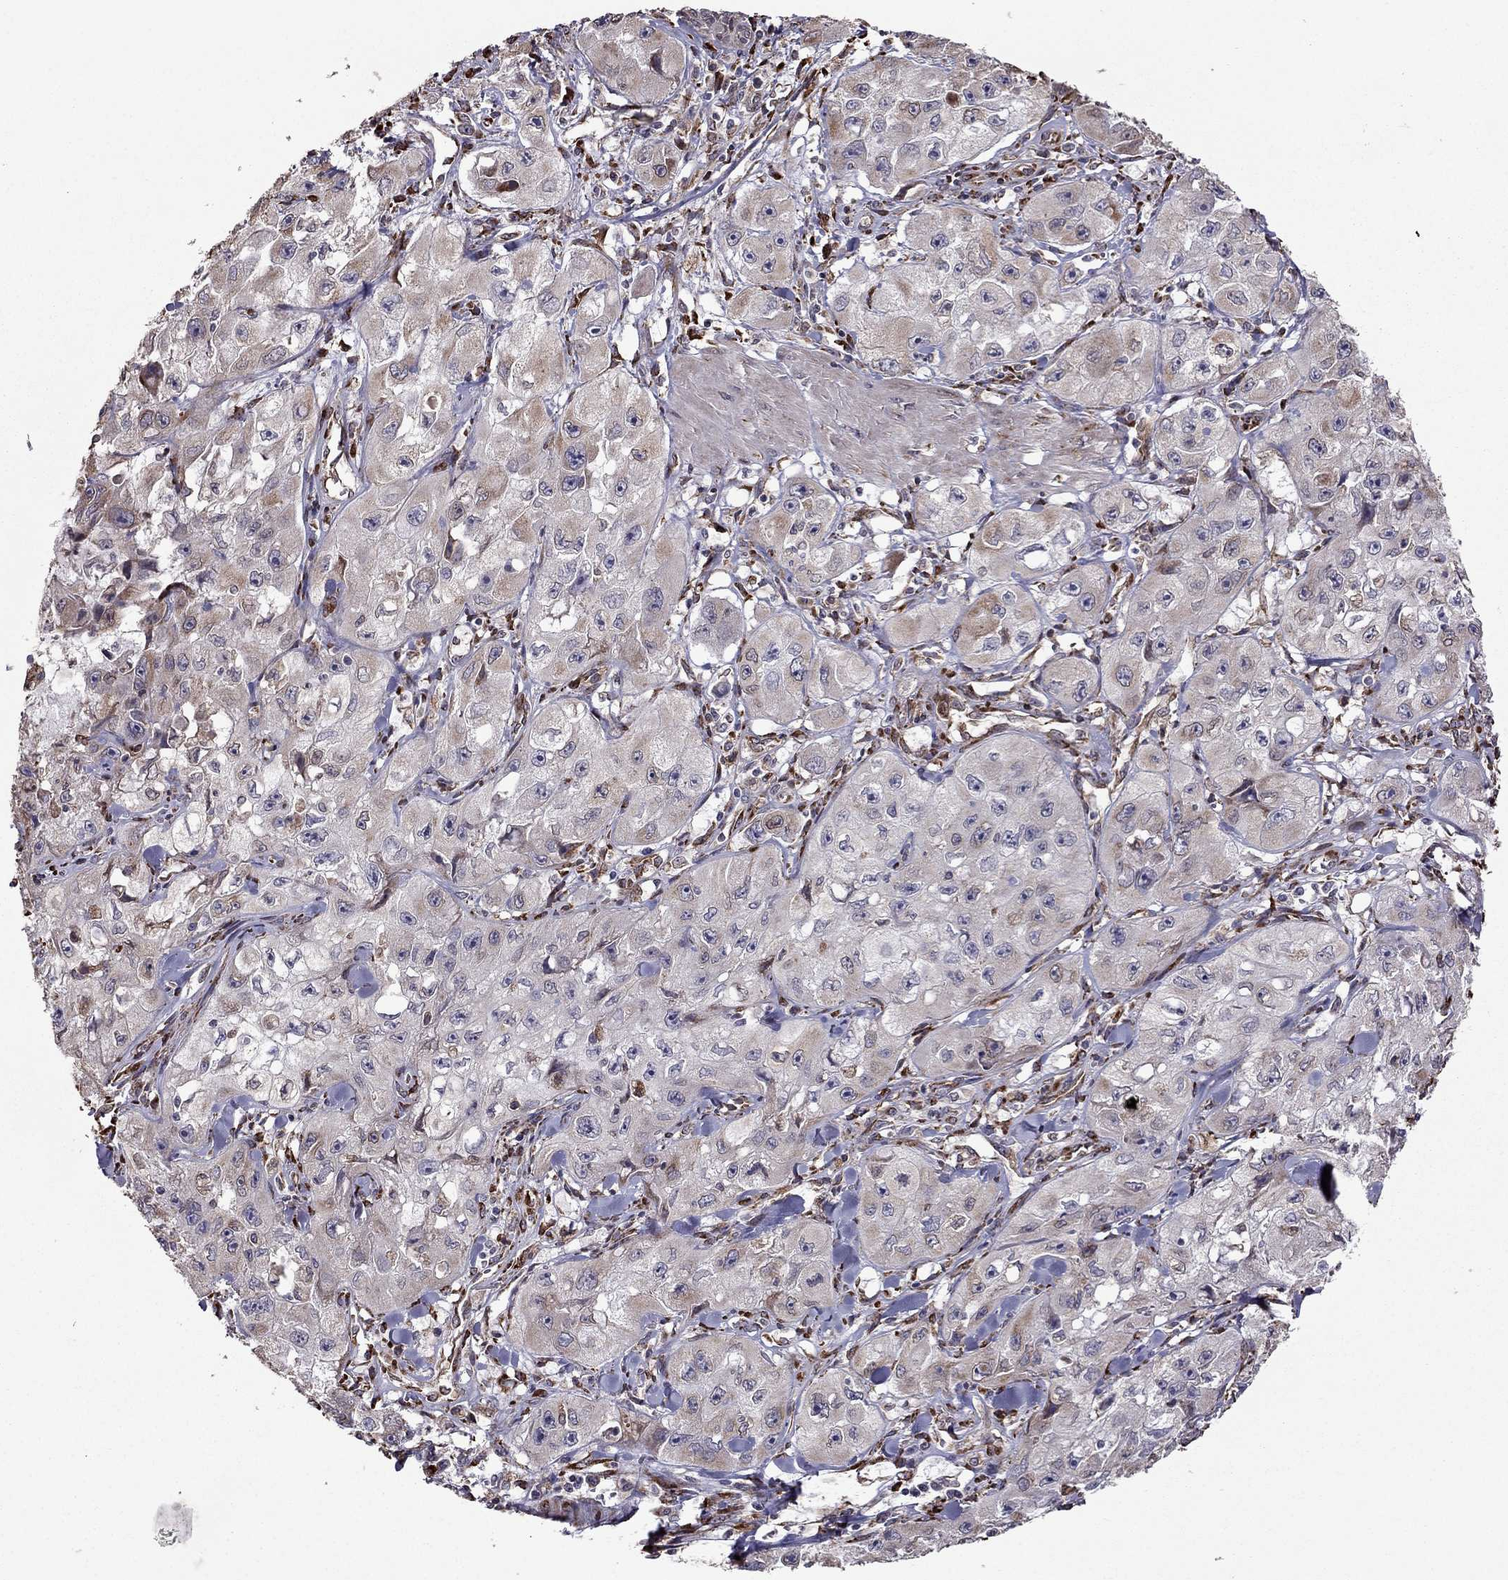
{"staining": {"intensity": "weak", "quantity": "25%-75%", "location": "cytoplasmic/membranous"}, "tissue": "skin cancer", "cell_type": "Tumor cells", "image_type": "cancer", "snomed": [{"axis": "morphology", "description": "Squamous cell carcinoma, NOS"}, {"axis": "topography", "description": "Skin"}, {"axis": "topography", "description": "Subcutis"}], "caption": "Immunohistochemical staining of skin cancer (squamous cell carcinoma) demonstrates low levels of weak cytoplasmic/membranous protein positivity in about 25%-75% of tumor cells.", "gene": "IKBIP", "patient": {"sex": "male", "age": 73}}